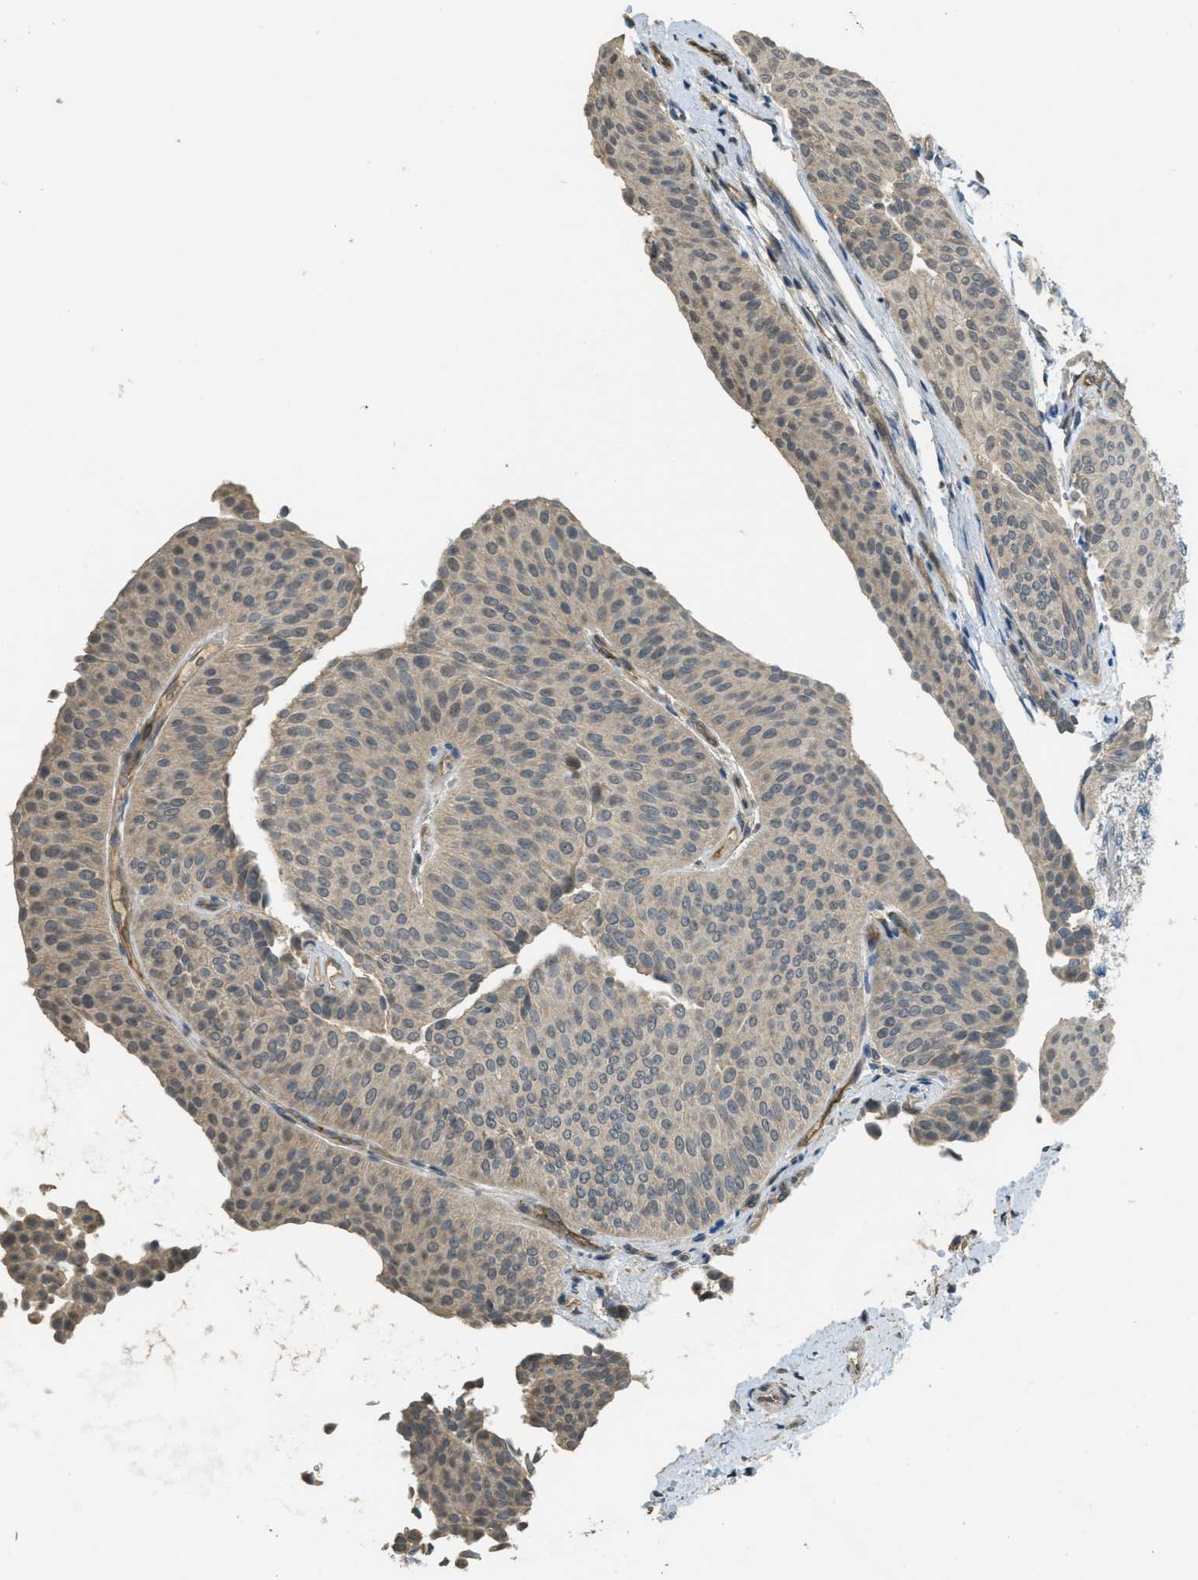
{"staining": {"intensity": "weak", "quantity": "25%-75%", "location": "cytoplasmic/membranous"}, "tissue": "urothelial cancer", "cell_type": "Tumor cells", "image_type": "cancer", "snomed": [{"axis": "morphology", "description": "Urothelial carcinoma, Low grade"}, {"axis": "topography", "description": "Urinary bladder"}], "caption": "Urothelial cancer stained for a protein (brown) reveals weak cytoplasmic/membranous positive positivity in approximately 25%-75% of tumor cells.", "gene": "IGF2BP2", "patient": {"sex": "female", "age": 60}}